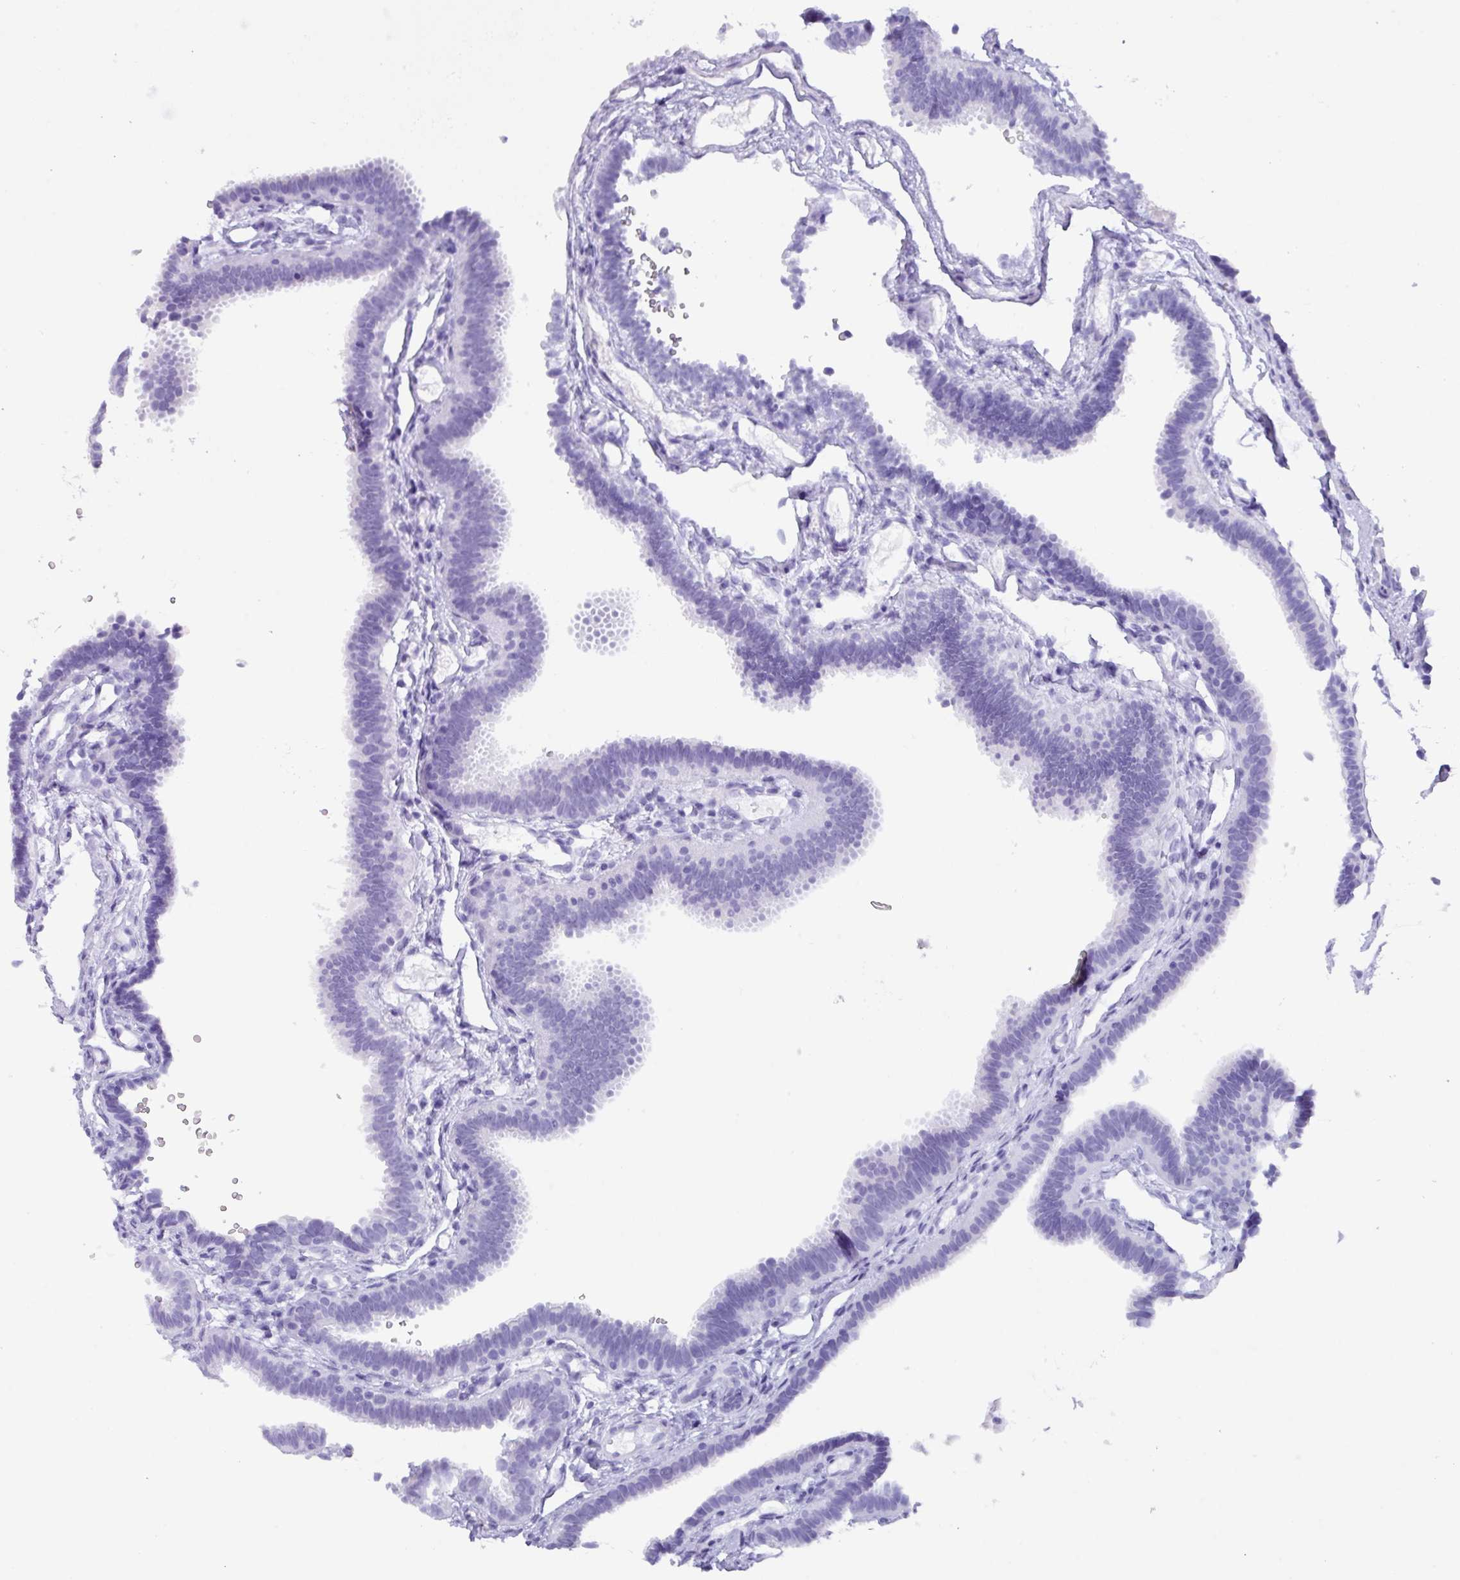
{"staining": {"intensity": "negative", "quantity": "none", "location": "none"}, "tissue": "fallopian tube", "cell_type": "Glandular cells", "image_type": "normal", "snomed": [{"axis": "morphology", "description": "Normal tissue, NOS"}, {"axis": "topography", "description": "Fallopian tube"}], "caption": "Protein analysis of unremarkable fallopian tube shows no significant positivity in glandular cells.", "gene": "NCCRP1", "patient": {"sex": "female", "age": 37}}